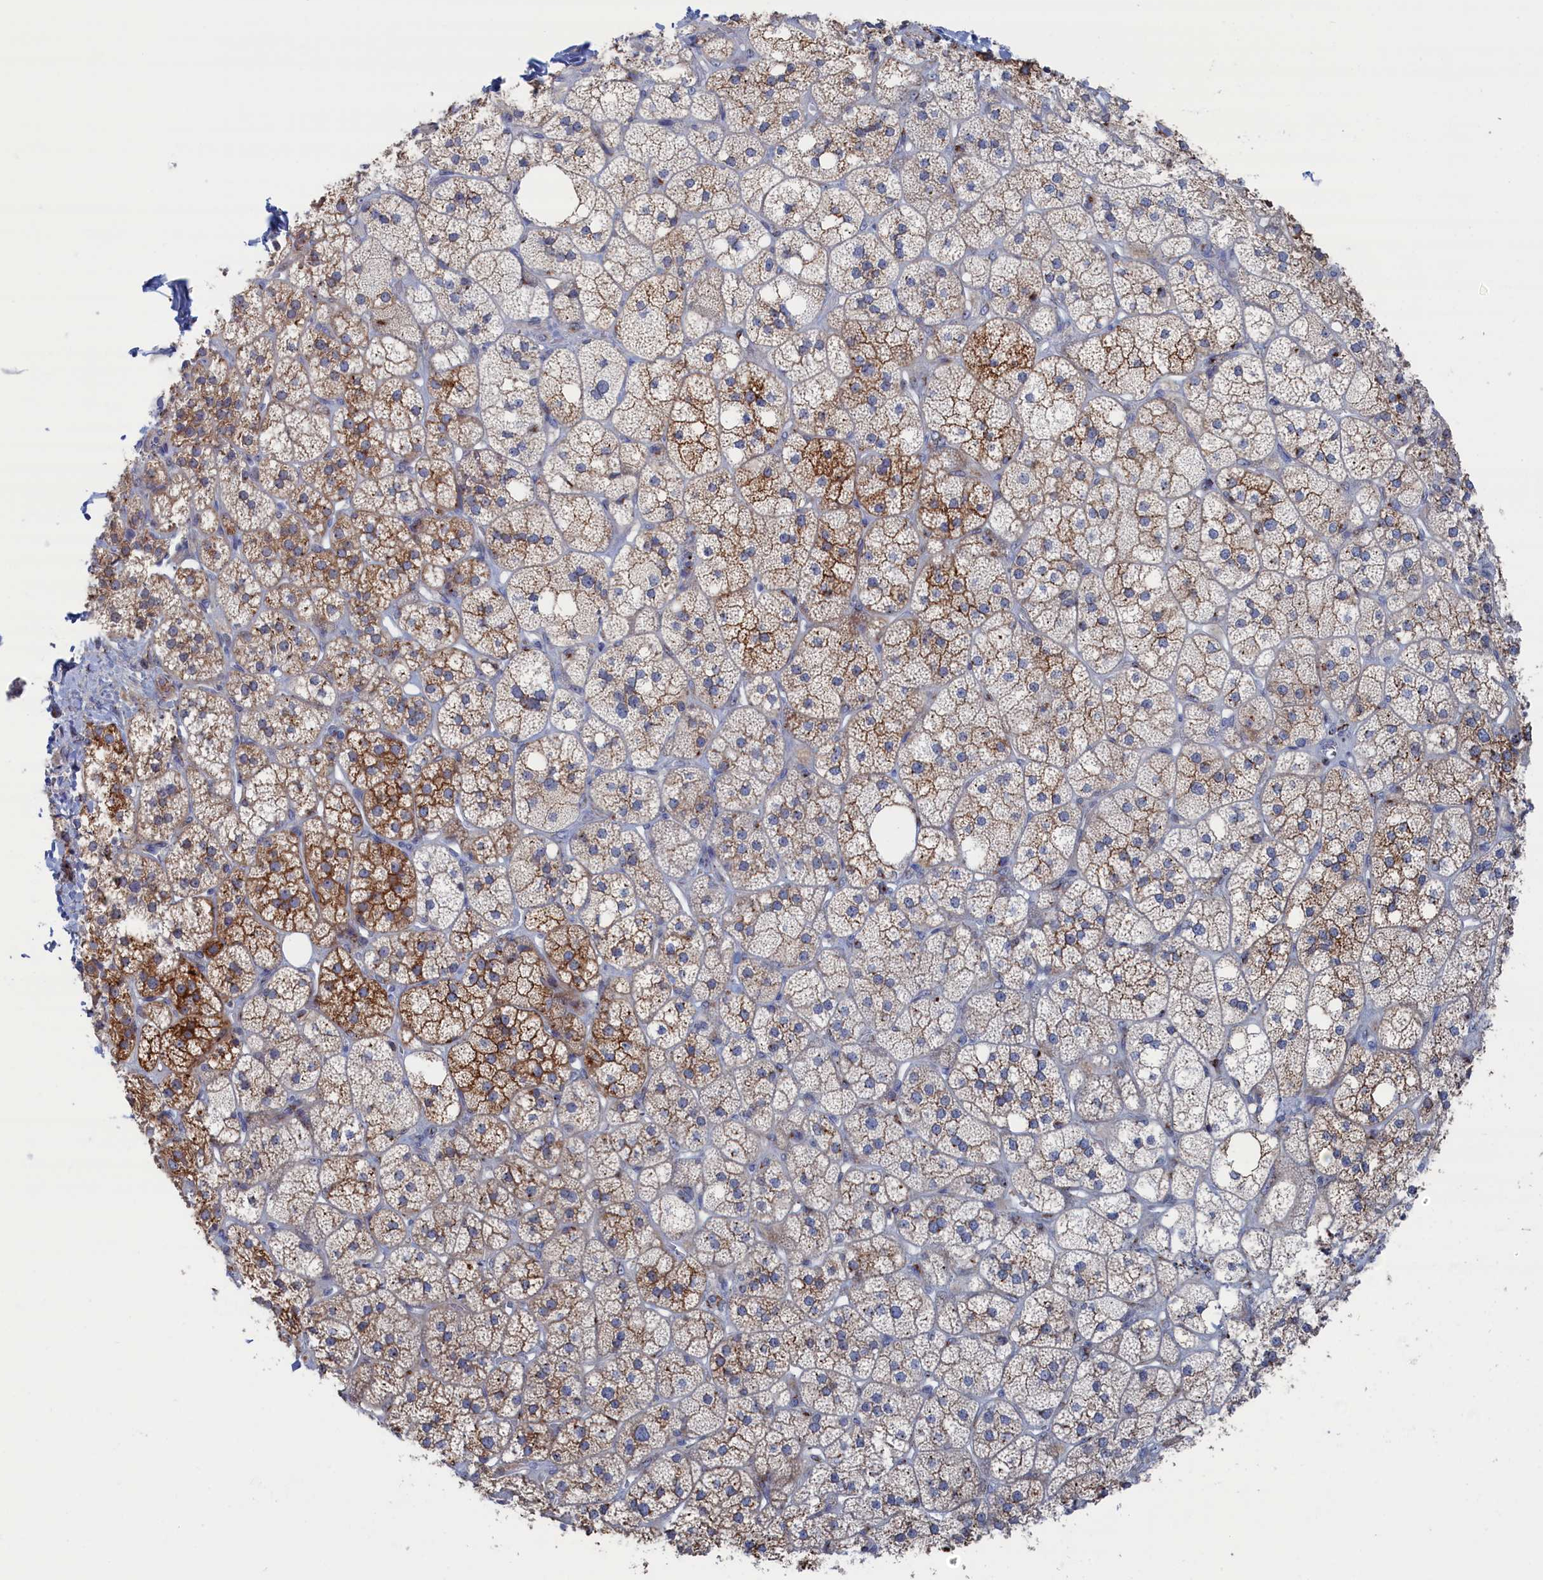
{"staining": {"intensity": "strong", "quantity": "25%-75%", "location": "cytoplasmic/membranous"}, "tissue": "adrenal gland", "cell_type": "Glandular cells", "image_type": "normal", "snomed": [{"axis": "morphology", "description": "Normal tissue, NOS"}, {"axis": "topography", "description": "Adrenal gland"}], "caption": "This image exhibits immunohistochemistry (IHC) staining of normal adrenal gland, with high strong cytoplasmic/membranous staining in about 25%-75% of glandular cells.", "gene": "IRX1", "patient": {"sex": "male", "age": 61}}